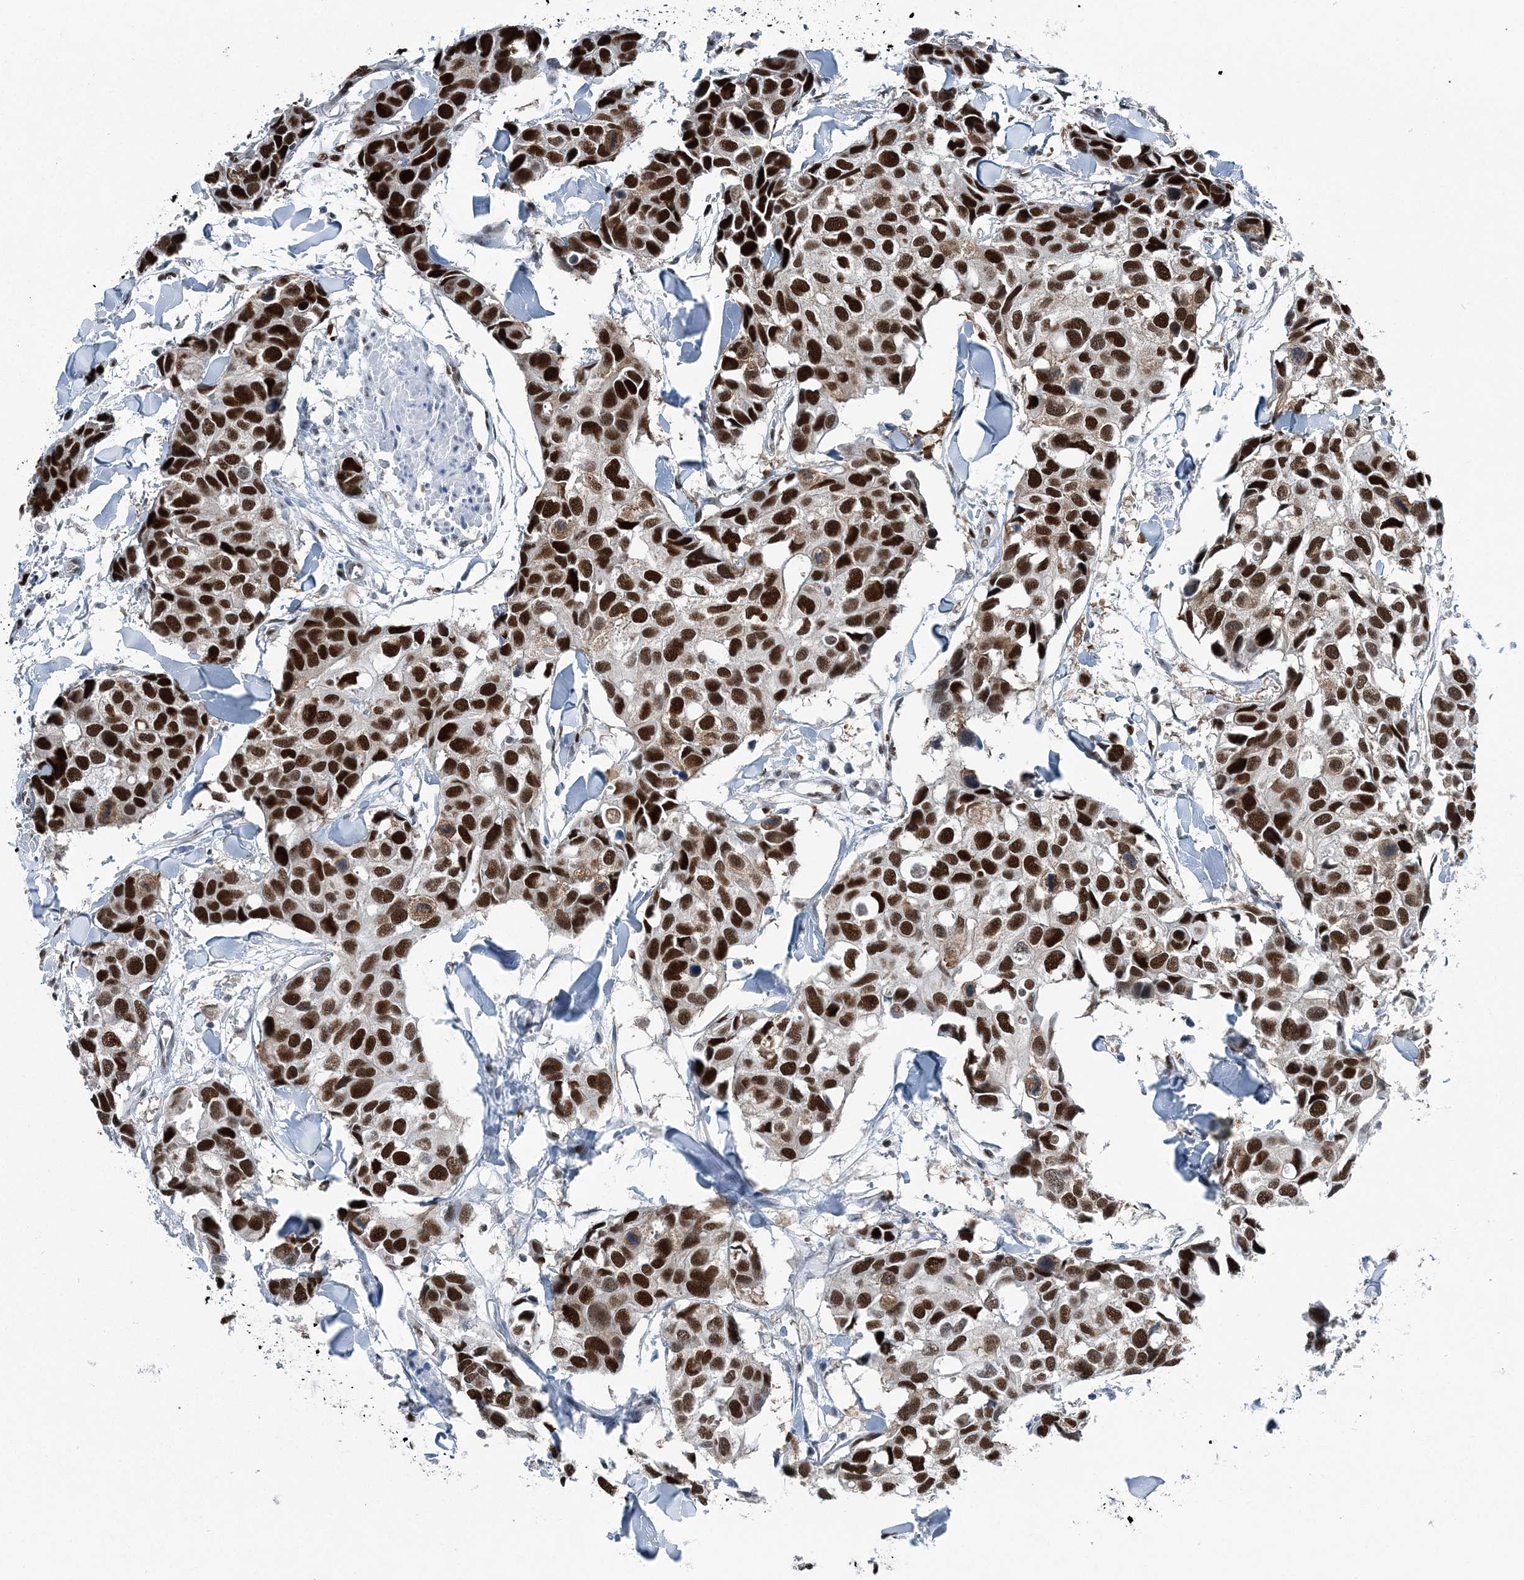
{"staining": {"intensity": "strong", "quantity": ">75%", "location": "nuclear"}, "tissue": "breast cancer", "cell_type": "Tumor cells", "image_type": "cancer", "snomed": [{"axis": "morphology", "description": "Duct carcinoma"}, {"axis": "topography", "description": "Breast"}], "caption": "Immunohistochemical staining of intraductal carcinoma (breast) exhibits high levels of strong nuclear protein staining in about >75% of tumor cells. Using DAB (brown) and hematoxylin (blue) stains, captured at high magnification using brightfield microscopy.", "gene": "HAT1", "patient": {"sex": "female", "age": 83}}